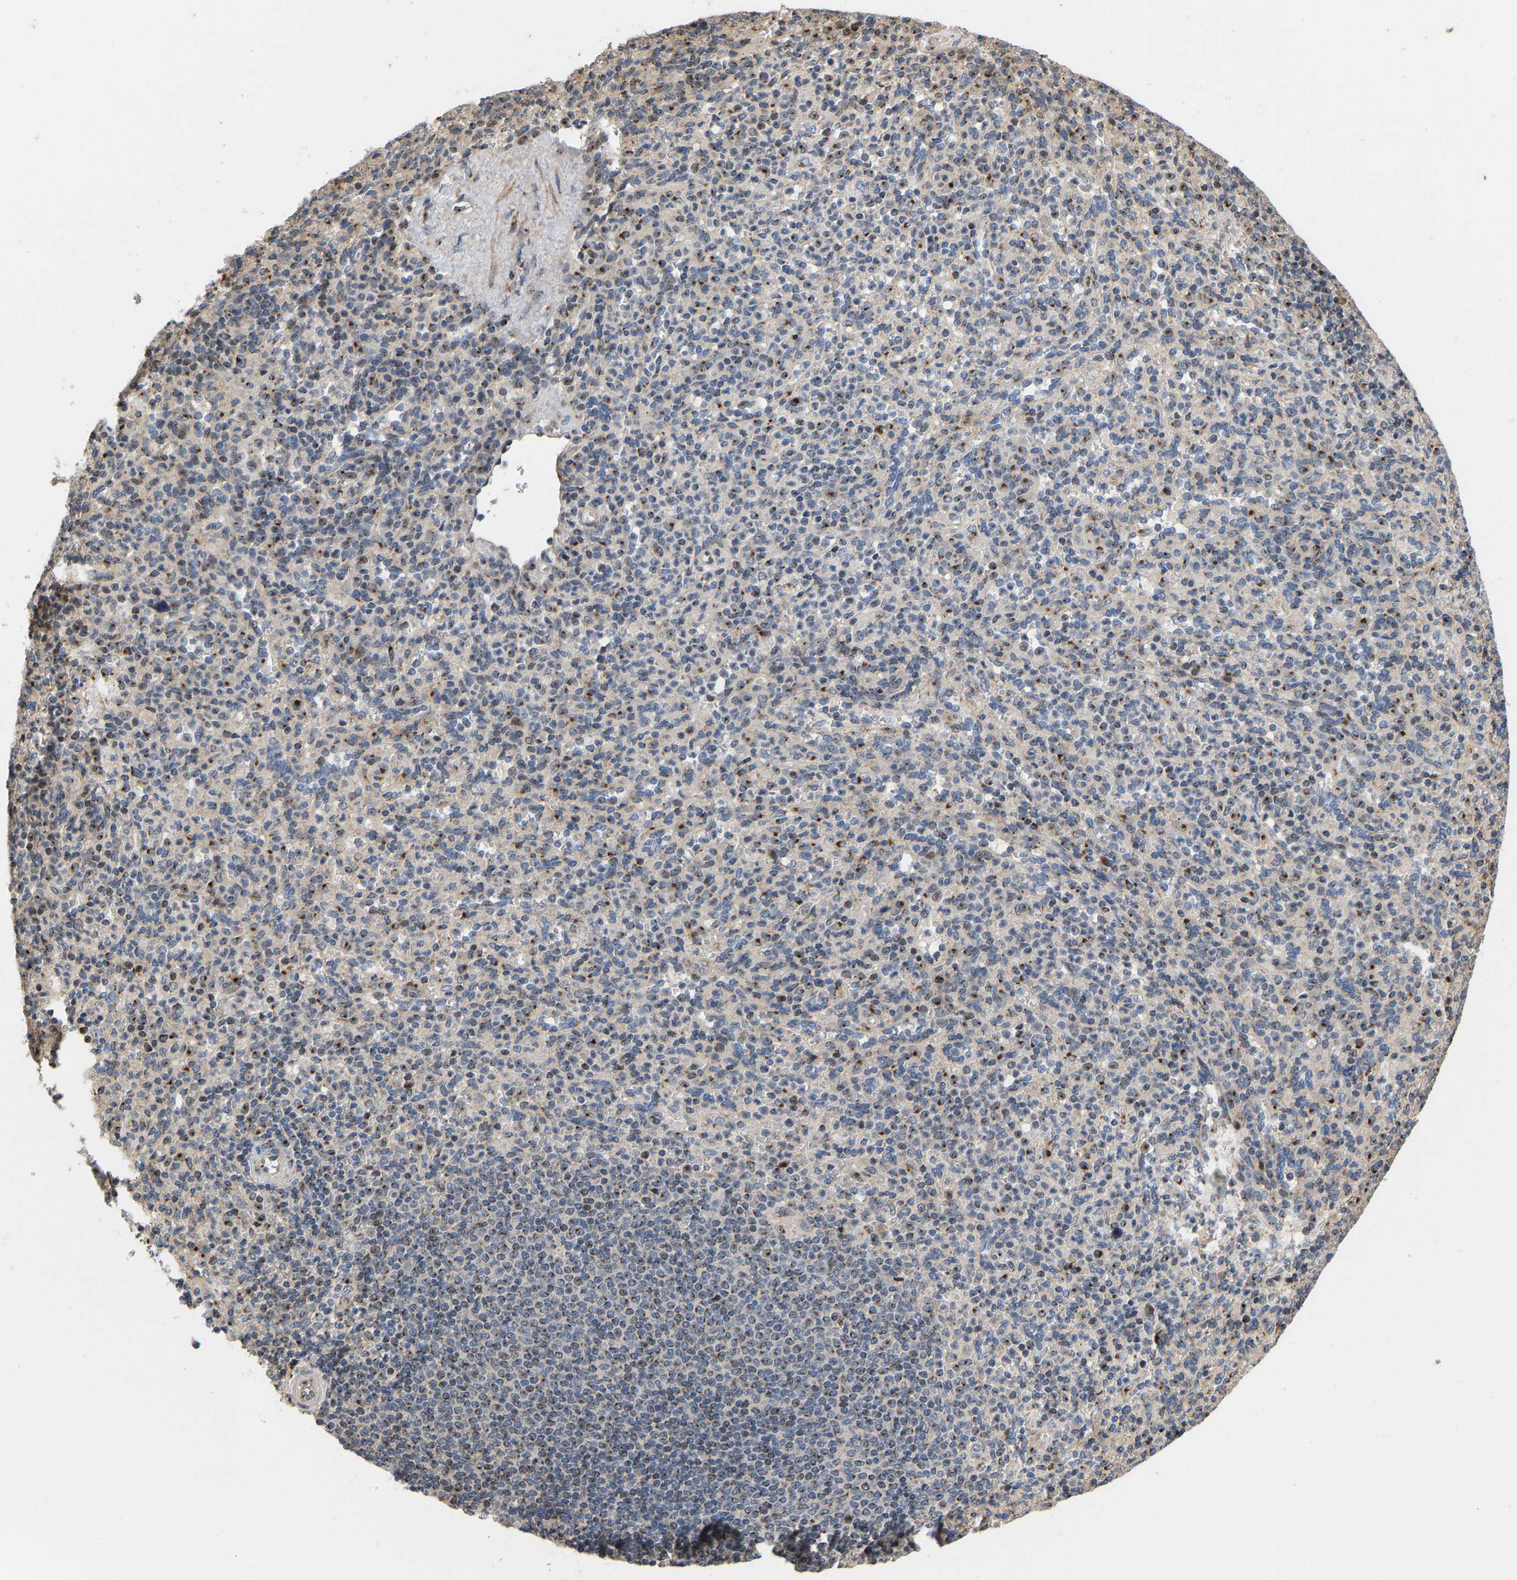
{"staining": {"intensity": "moderate", "quantity": "25%-75%", "location": "cytoplasmic/membranous,nuclear"}, "tissue": "spleen", "cell_type": "Cells in red pulp", "image_type": "normal", "snomed": [{"axis": "morphology", "description": "Normal tissue, NOS"}, {"axis": "topography", "description": "Spleen"}], "caption": "IHC histopathology image of unremarkable spleen: spleen stained using immunohistochemistry (IHC) exhibits medium levels of moderate protein expression localized specifically in the cytoplasmic/membranous,nuclear of cells in red pulp, appearing as a cytoplasmic/membranous,nuclear brown color.", "gene": "YIPF4", "patient": {"sex": "male", "age": 36}}